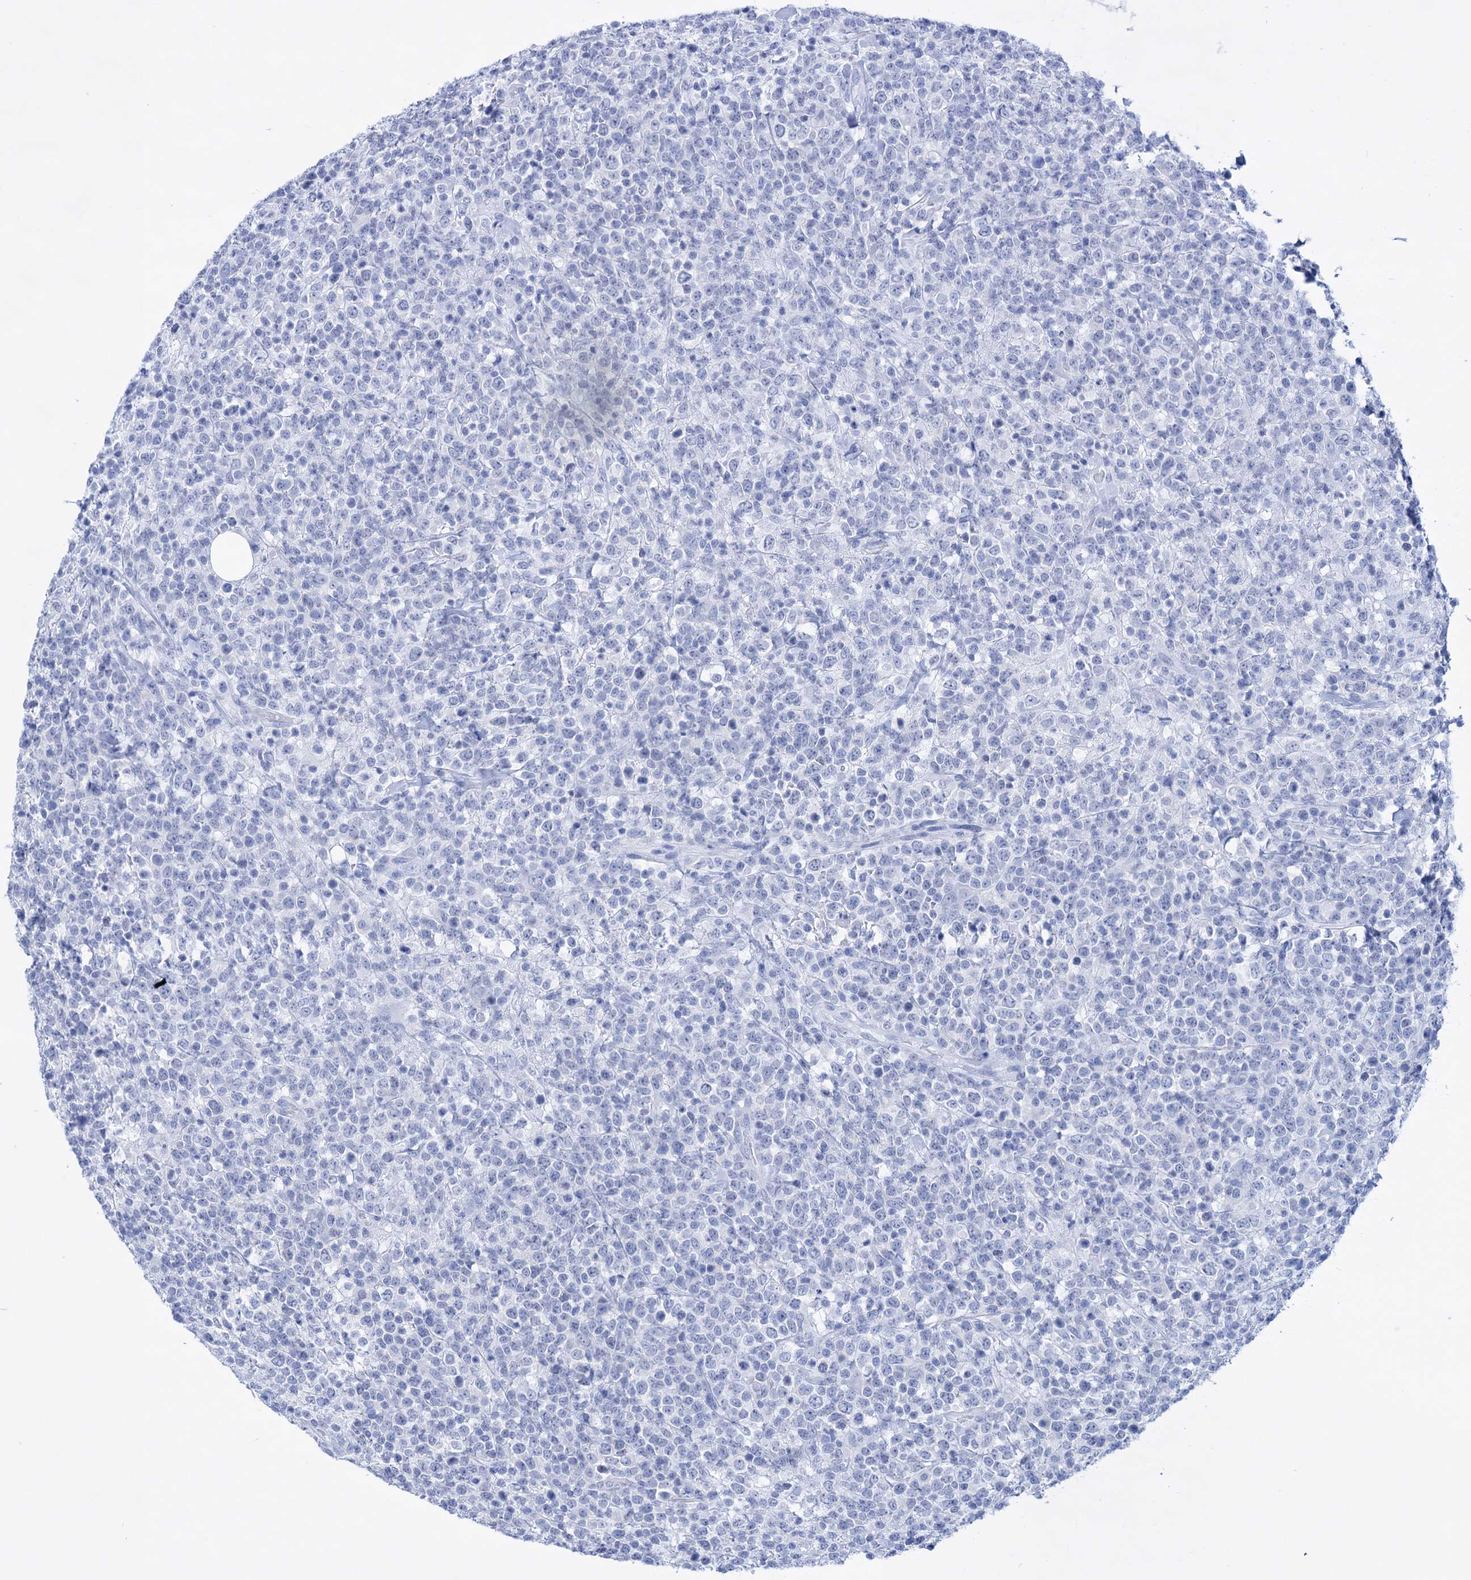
{"staining": {"intensity": "negative", "quantity": "none", "location": "none"}, "tissue": "lymphoma", "cell_type": "Tumor cells", "image_type": "cancer", "snomed": [{"axis": "morphology", "description": "Malignant lymphoma, non-Hodgkin's type, High grade"}, {"axis": "topography", "description": "Colon"}], "caption": "A micrograph of human high-grade malignant lymphoma, non-Hodgkin's type is negative for staining in tumor cells. (DAB (3,3'-diaminobenzidine) immunohistochemistry (IHC), high magnification).", "gene": "FBXW12", "patient": {"sex": "female", "age": 53}}